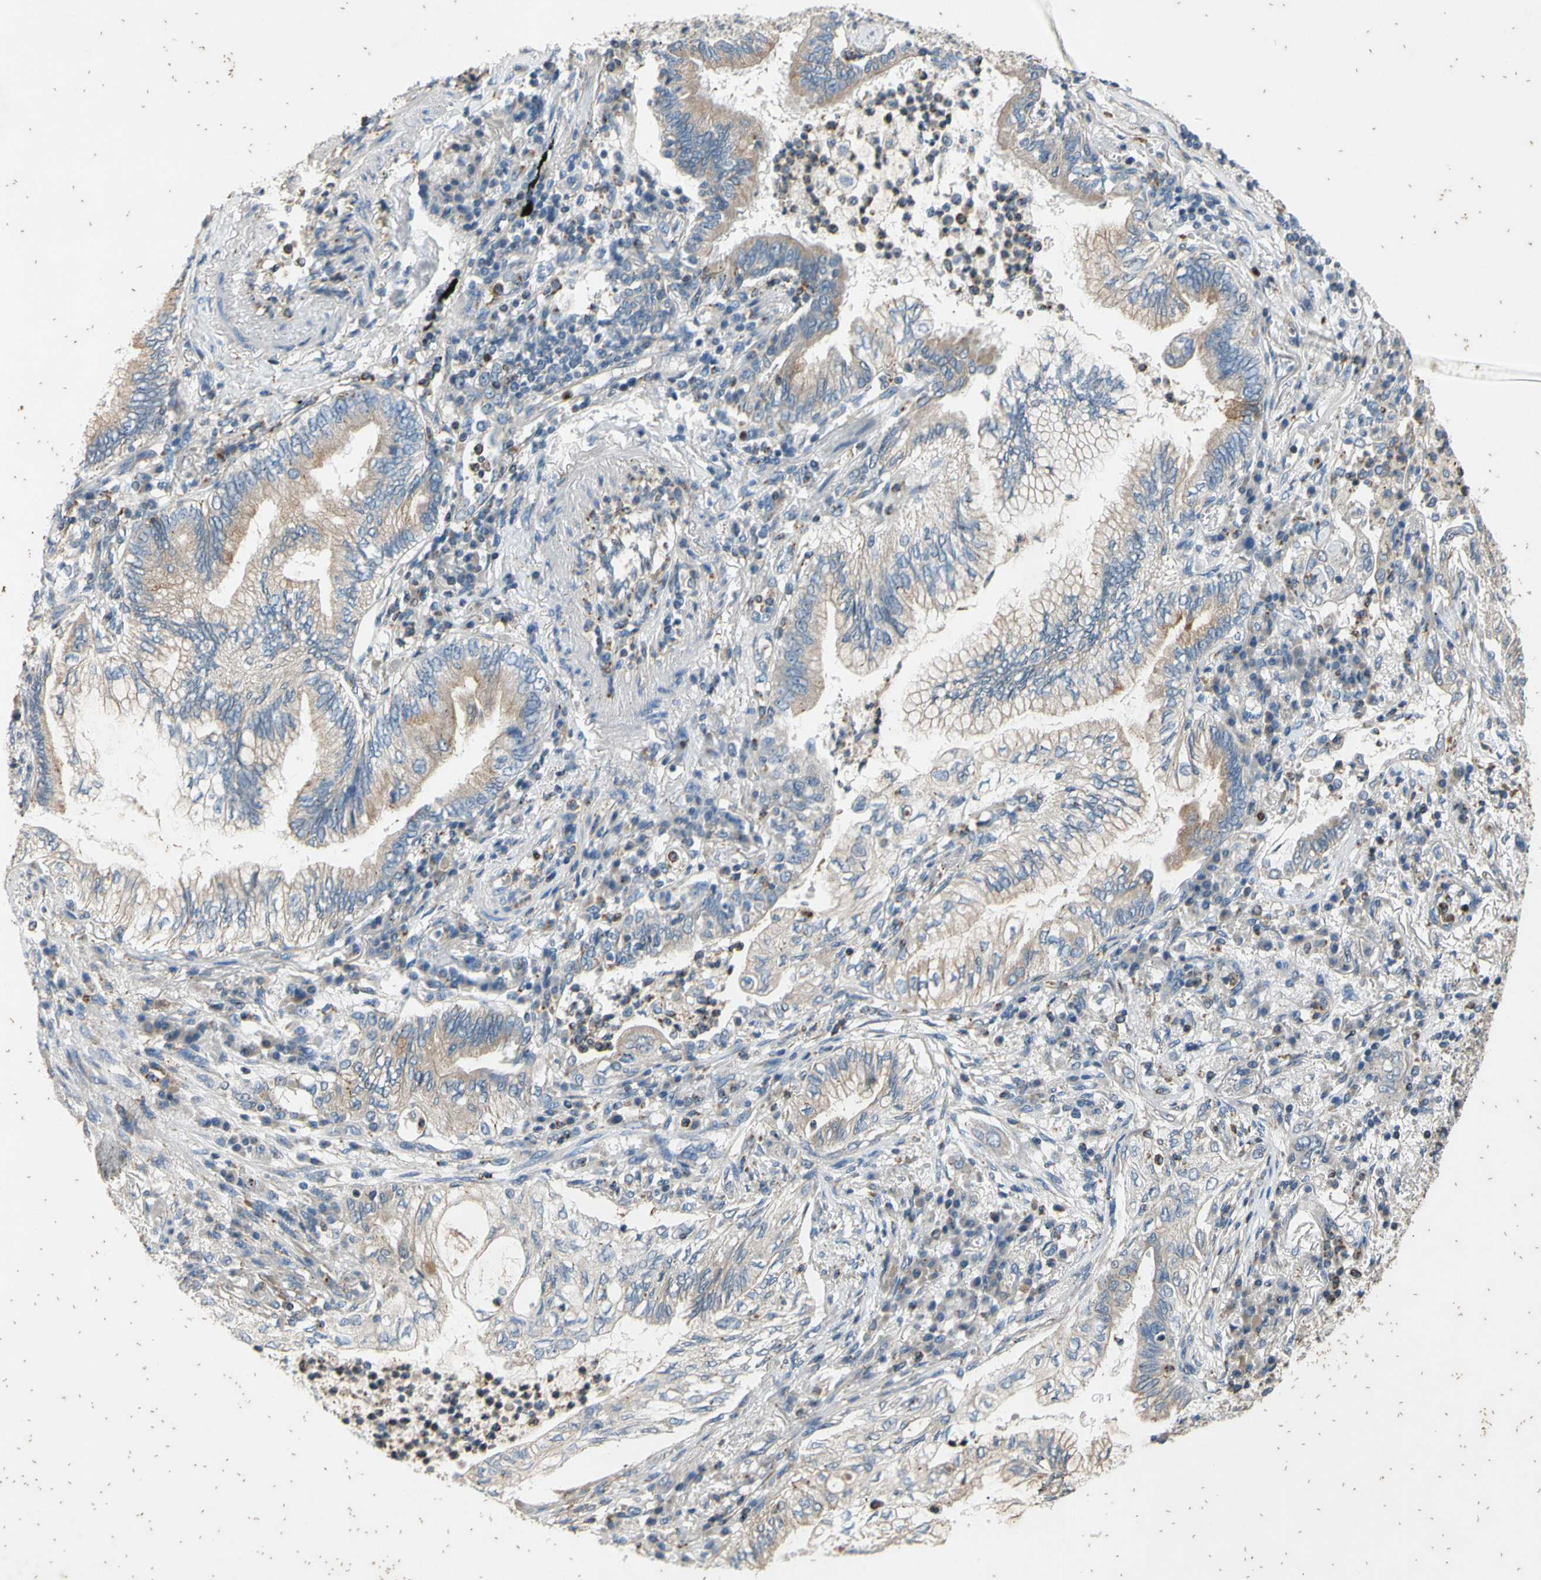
{"staining": {"intensity": "weak", "quantity": ">75%", "location": "cytoplasmic/membranous"}, "tissue": "lung cancer", "cell_type": "Tumor cells", "image_type": "cancer", "snomed": [{"axis": "morphology", "description": "Normal tissue, NOS"}, {"axis": "morphology", "description": "Adenocarcinoma, NOS"}, {"axis": "topography", "description": "Bronchus"}, {"axis": "topography", "description": "Lung"}], "caption": "About >75% of tumor cells in human lung cancer (adenocarcinoma) show weak cytoplasmic/membranous protein staining as visualized by brown immunohistochemical staining.", "gene": "TBX21", "patient": {"sex": "female", "age": 70}}